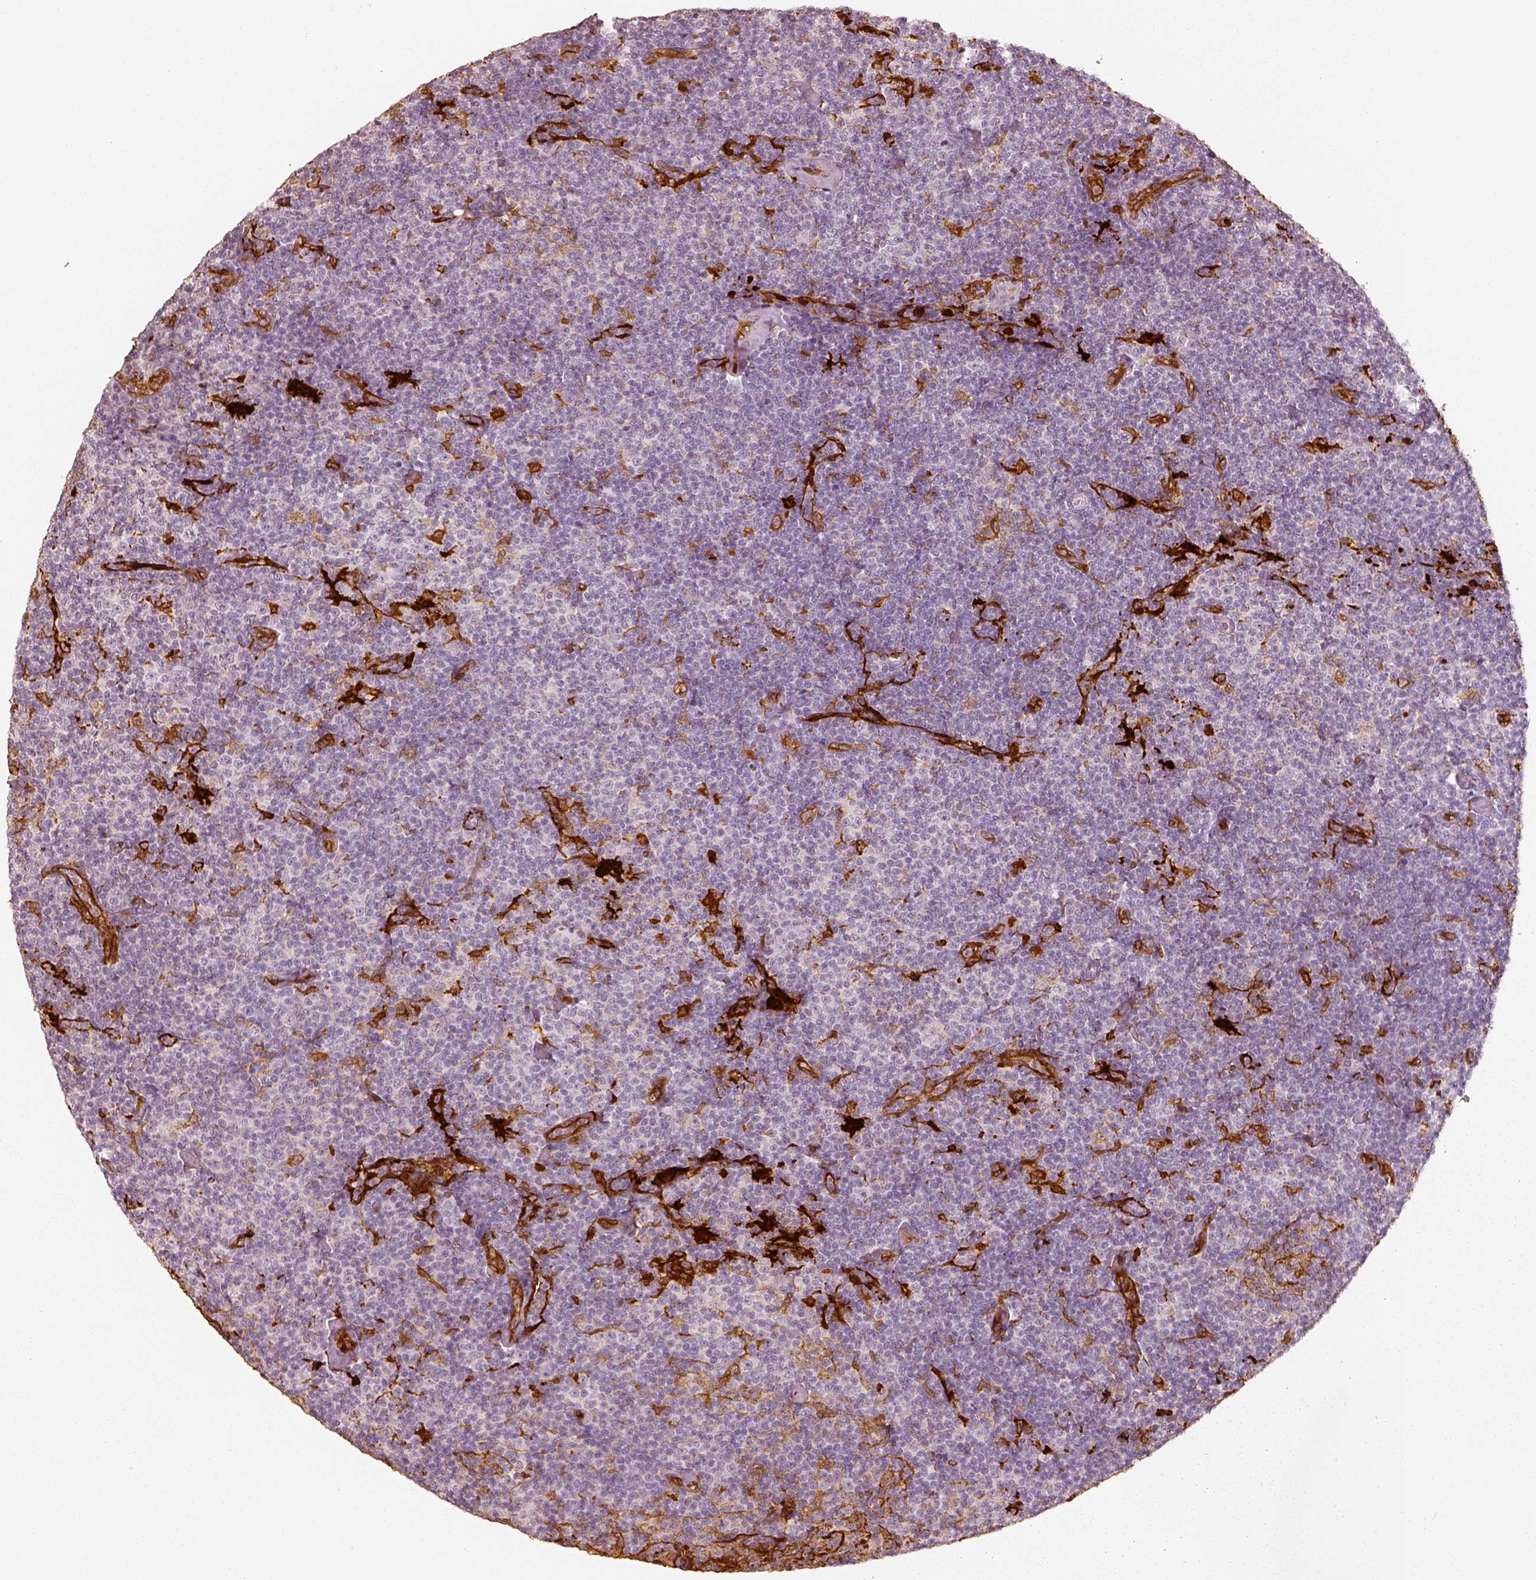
{"staining": {"intensity": "negative", "quantity": "none", "location": "none"}, "tissue": "lymphoma", "cell_type": "Tumor cells", "image_type": "cancer", "snomed": [{"axis": "morphology", "description": "Malignant lymphoma, non-Hodgkin's type, Low grade"}, {"axis": "topography", "description": "Lymph node"}], "caption": "Tumor cells show no significant positivity in lymphoma.", "gene": "FSCN1", "patient": {"sex": "male", "age": 81}}